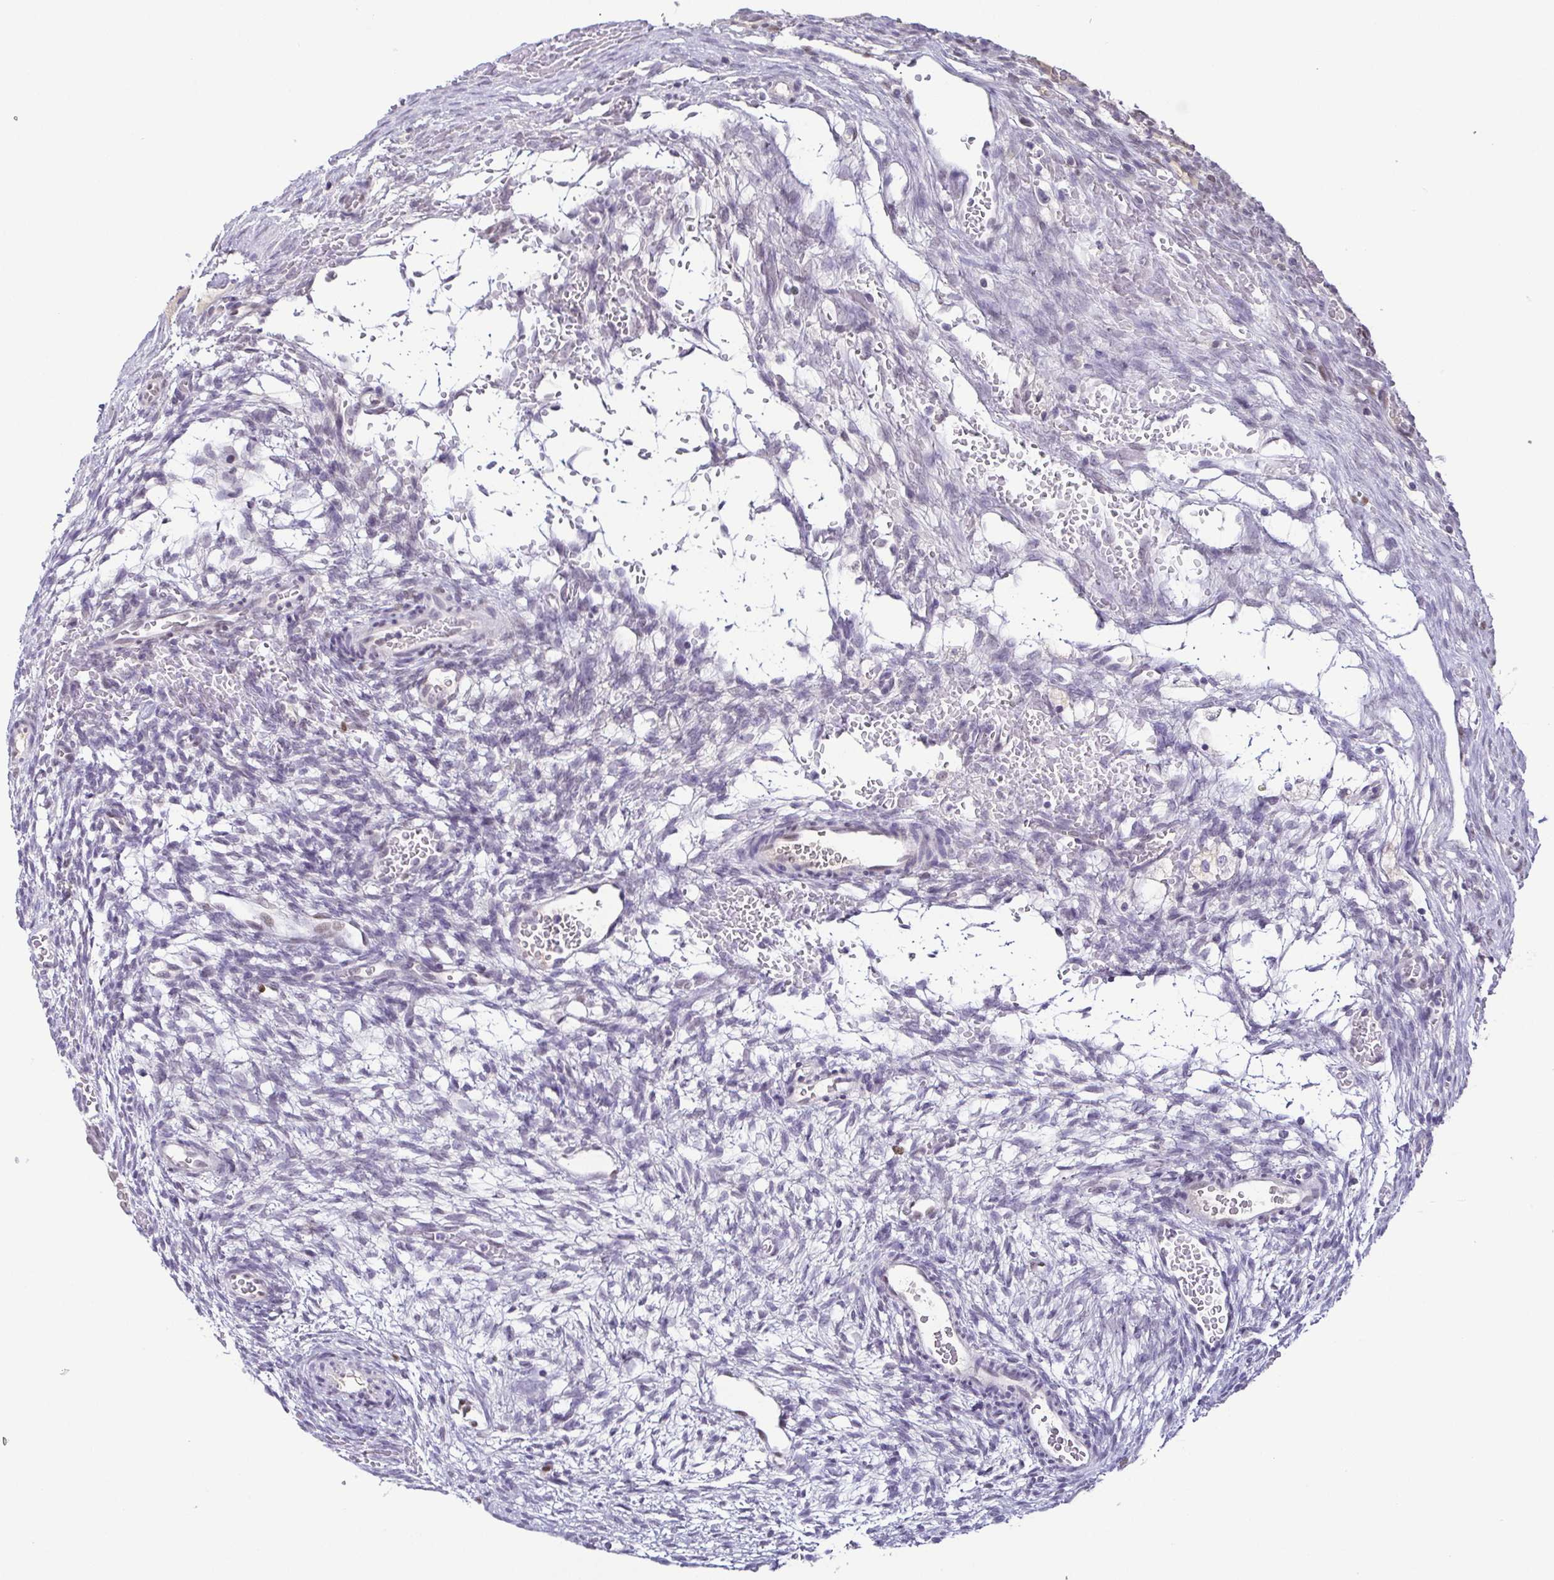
{"staining": {"intensity": "negative", "quantity": "none", "location": "none"}, "tissue": "ovary", "cell_type": "Ovarian stroma cells", "image_type": "normal", "snomed": [{"axis": "morphology", "description": "Normal tissue, NOS"}, {"axis": "topography", "description": "Ovary"}], "caption": "DAB immunohistochemical staining of normal ovary shows no significant staining in ovarian stroma cells. (Immunohistochemistry, brightfield microscopy, high magnification).", "gene": "TCF3", "patient": {"sex": "female", "age": 34}}